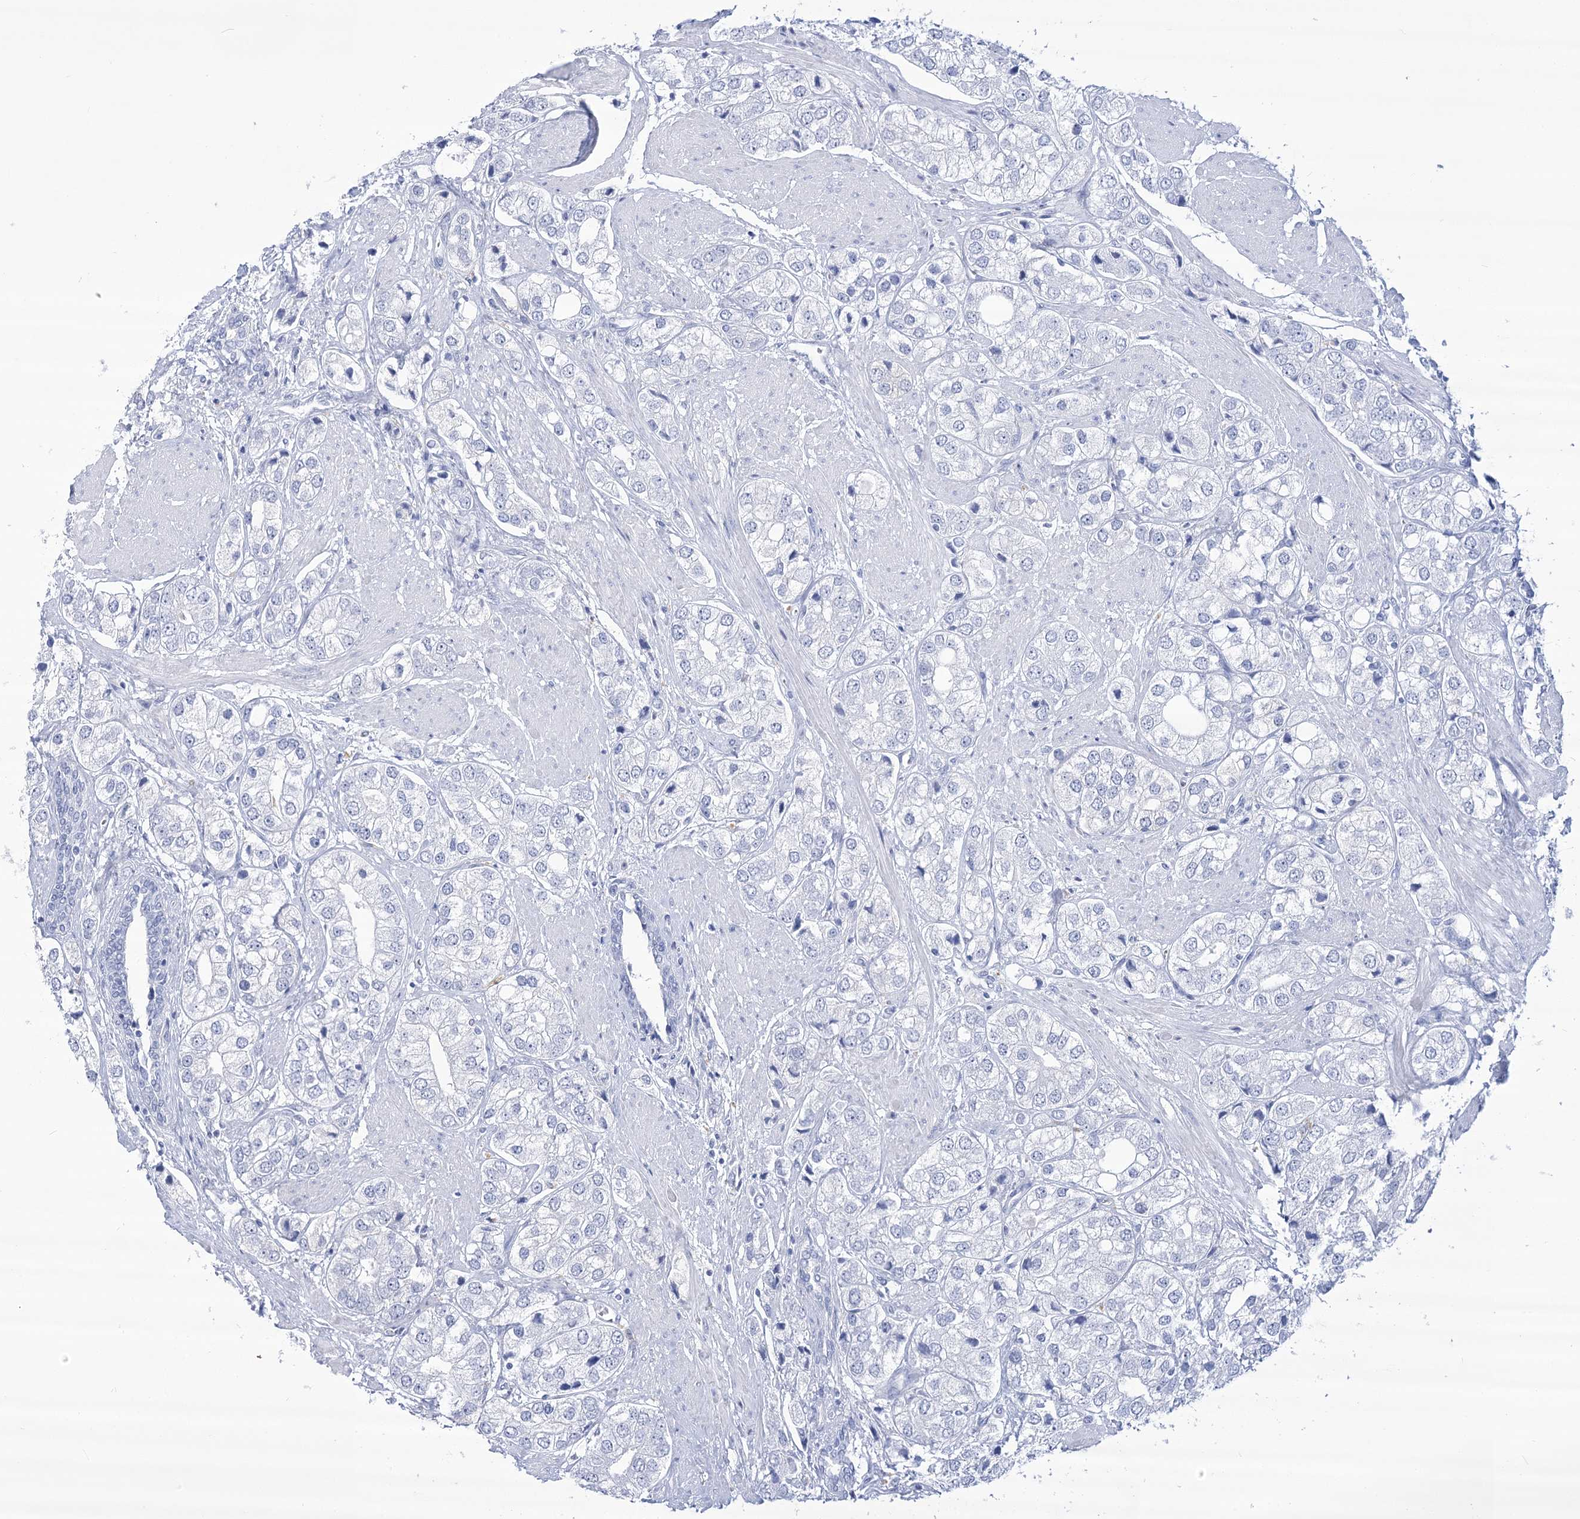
{"staining": {"intensity": "negative", "quantity": "none", "location": "none"}, "tissue": "prostate cancer", "cell_type": "Tumor cells", "image_type": "cancer", "snomed": [{"axis": "morphology", "description": "Adenocarcinoma, High grade"}, {"axis": "topography", "description": "Prostate"}], "caption": "Prostate adenocarcinoma (high-grade) was stained to show a protein in brown. There is no significant staining in tumor cells. (Stains: DAB (3,3'-diaminobenzidine) IHC with hematoxylin counter stain, Microscopy: brightfield microscopy at high magnification).", "gene": "SIAE", "patient": {"sex": "male", "age": 50}}